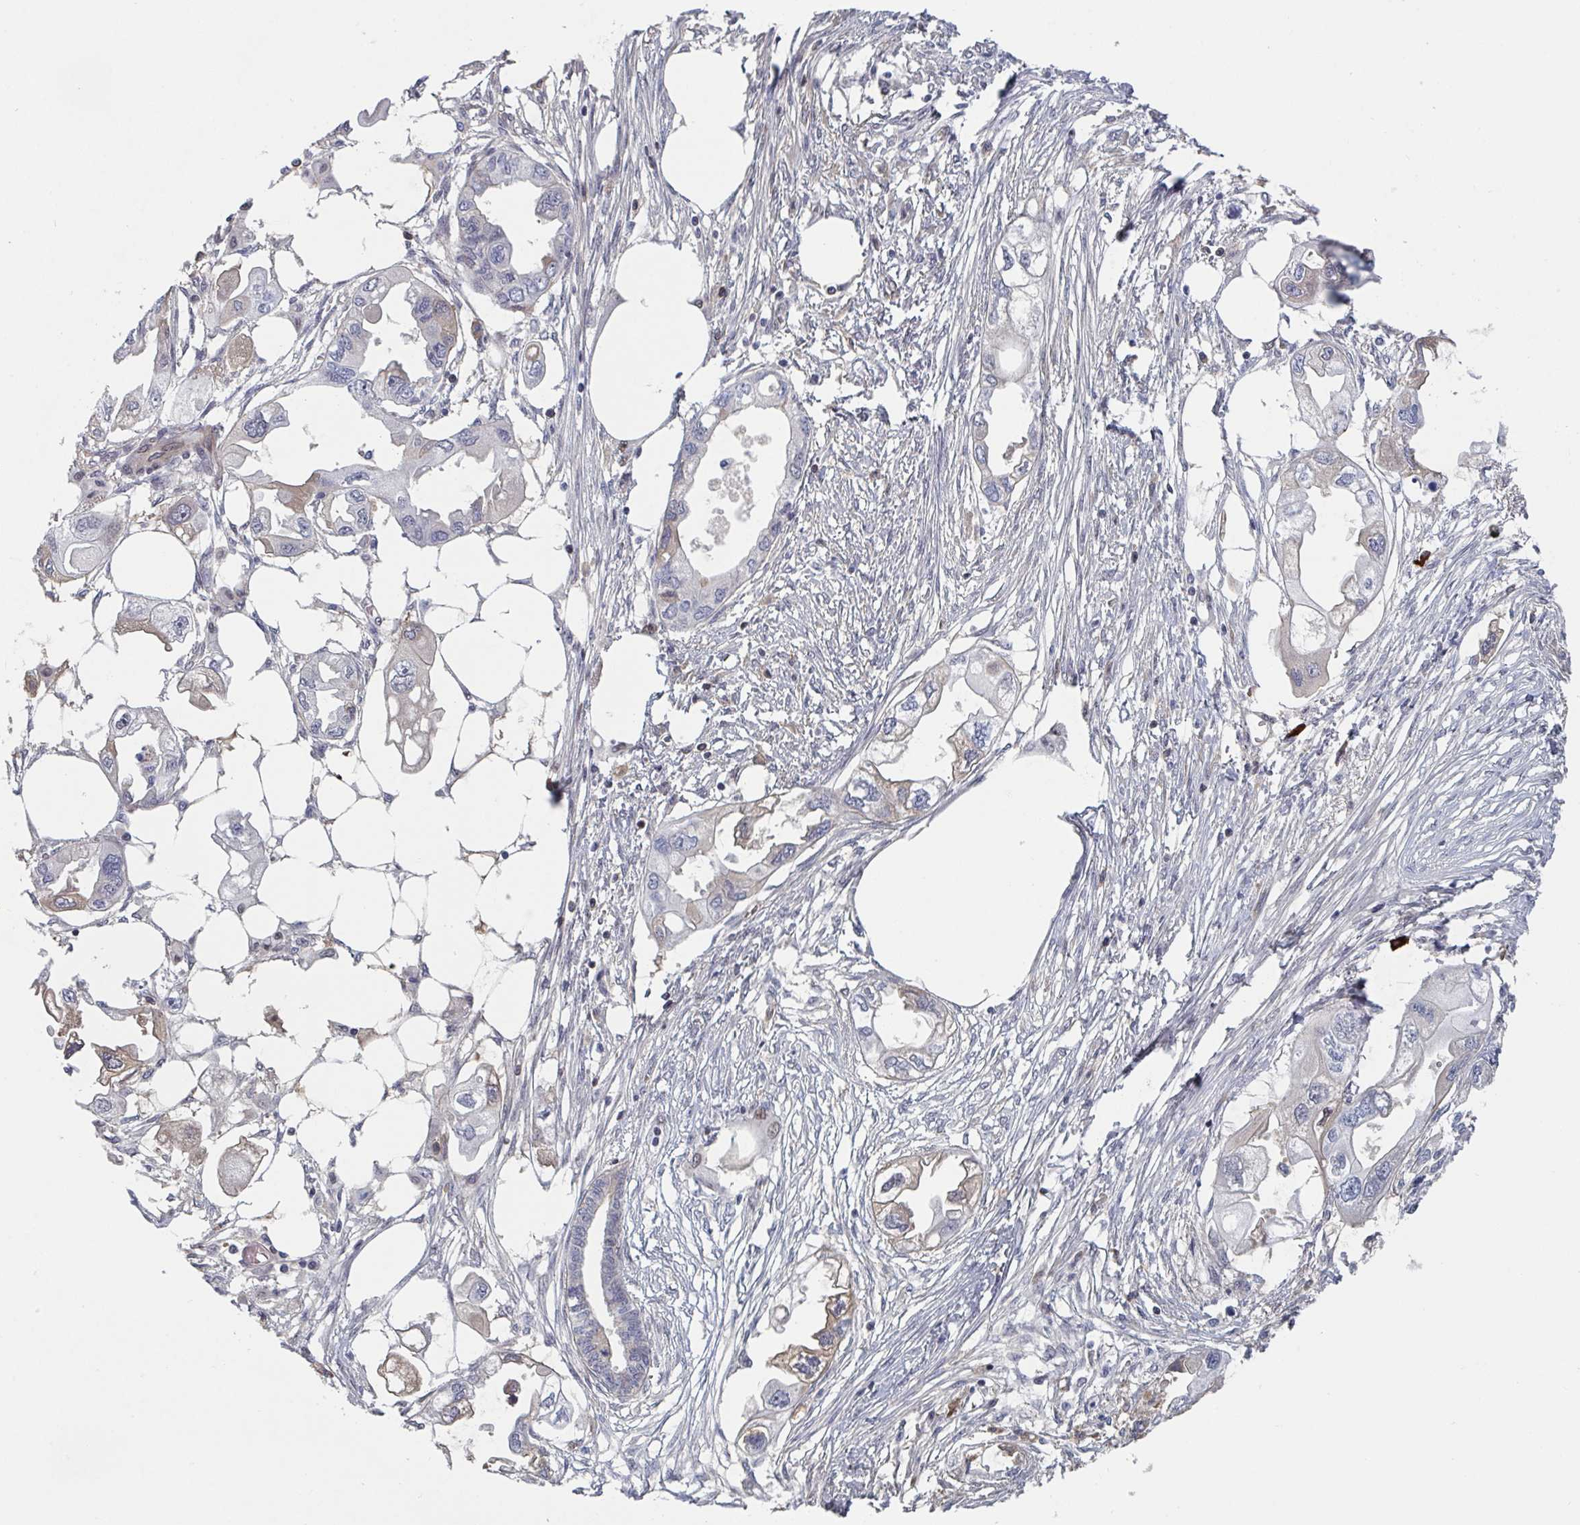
{"staining": {"intensity": "weak", "quantity": "<25%", "location": "cytoplasmic/membranous"}, "tissue": "endometrial cancer", "cell_type": "Tumor cells", "image_type": "cancer", "snomed": [{"axis": "morphology", "description": "Adenocarcinoma, NOS"}, {"axis": "morphology", "description": "Adenocarcinoma, metastatic, NOS"}, {"axis": "topography", "description": "Adipose tissue"}, {"axis": "topography", "description": "Endometrium"}], "caption": "Human endometrial cancer (metastatic adenocarcinoma) stained for a protein using immunohistochemistry (IHC) demonstrates no positivity in tumor cells.", "gene": "BCL7B", "patient": {"sex": "female", "age": 67}}